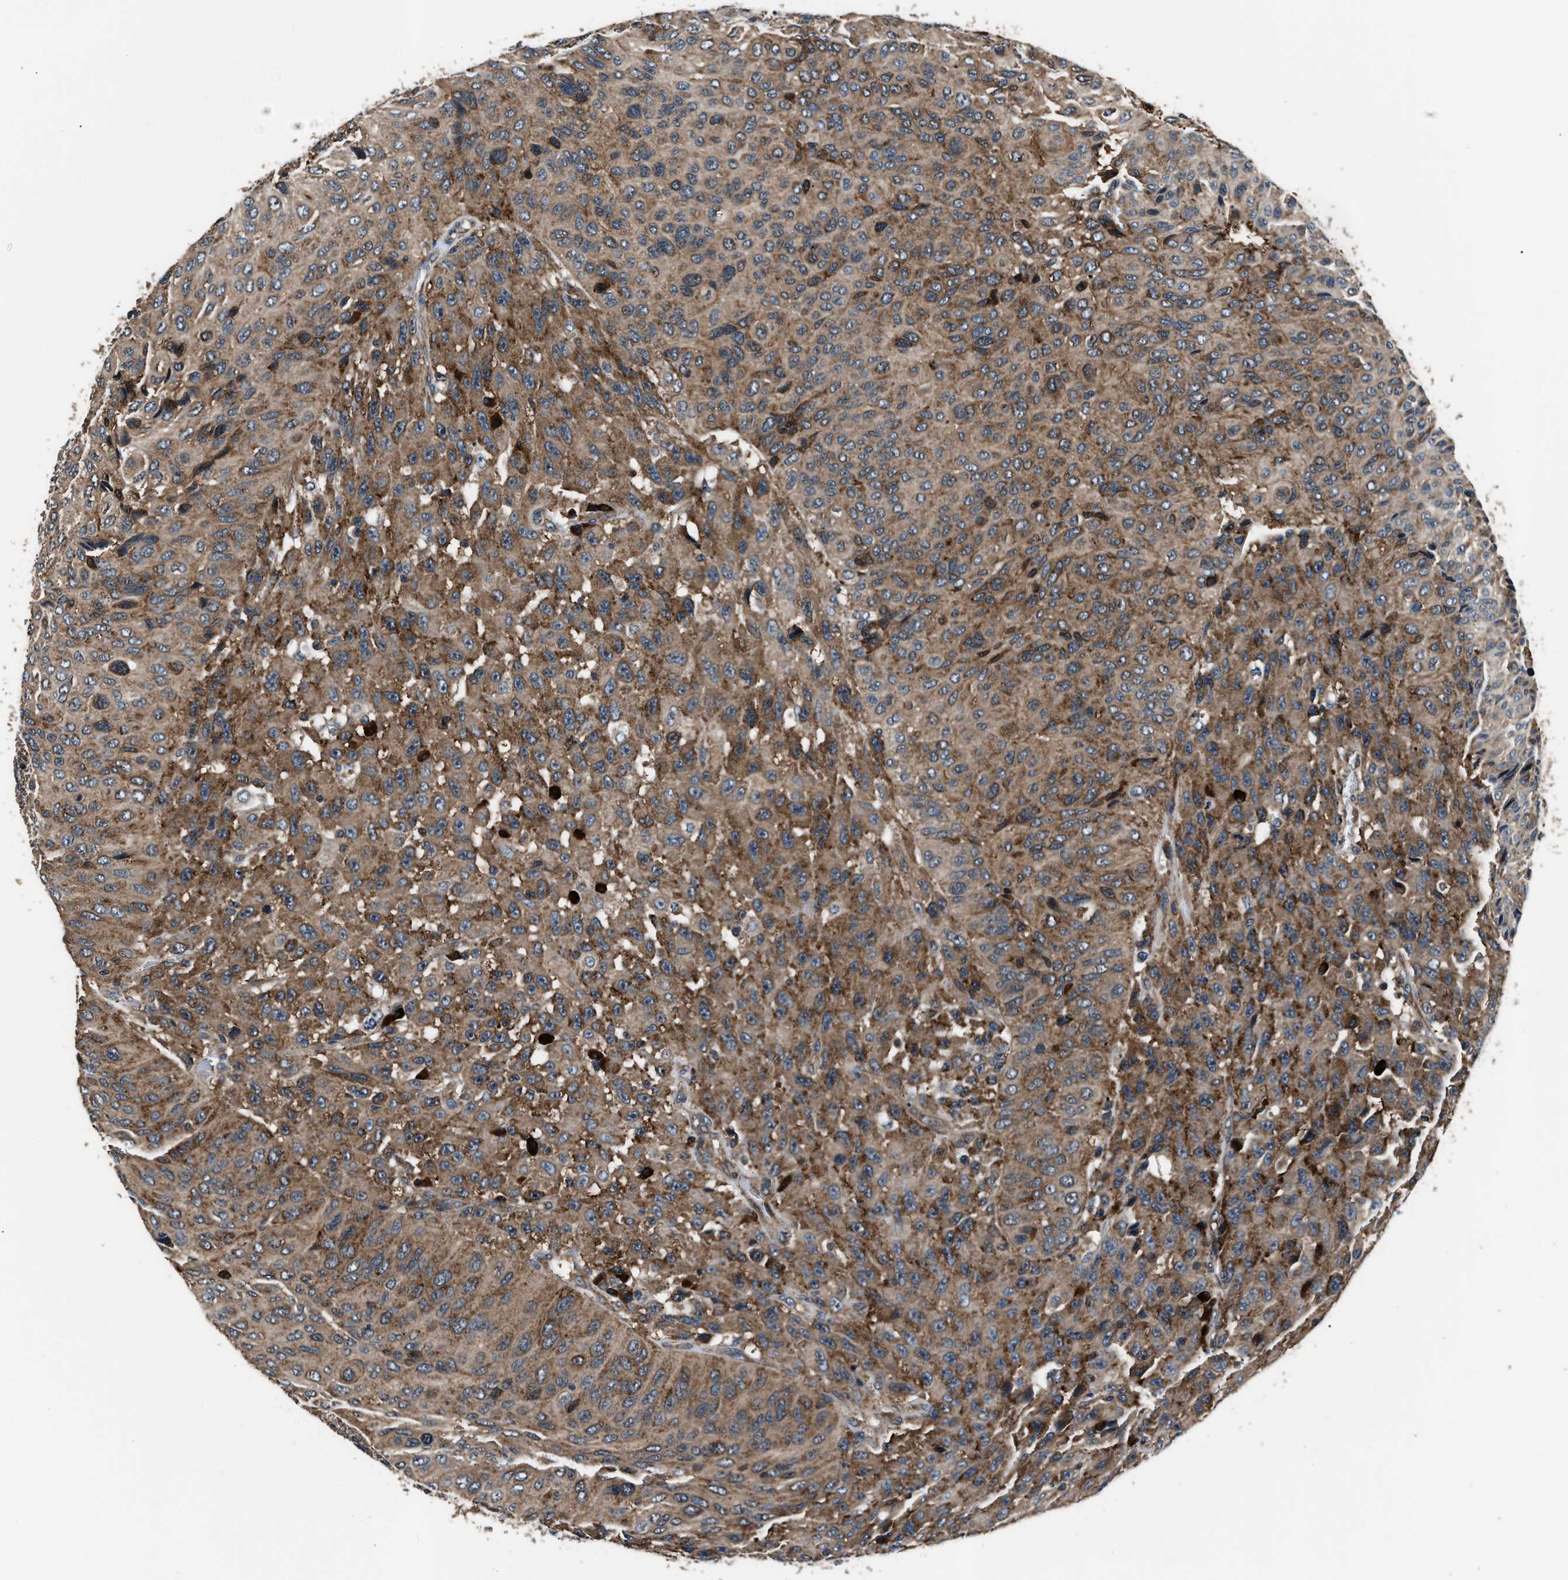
{"staining": {"intensity": "strong", "quantity": ">75%", "location": "cytoplasmic/membranous"}, "tissue": "urothelial cancer", "cell_type": "Tumor cells", "image_type": "cancer", "snomed": [{"axis": "morphology", "description": "Urothelial carcinoma, High grade"}, {"axis": "topography", "description": "Urinary bladder"}], "caption": "A brown stain labels strong cytoplasmic/membranous positivity of a protein in human urothelial carcinoma (high-grade) tumor cells.", "gene": "IMPDH2", "patient": {"sex": "male", "age": 66}}